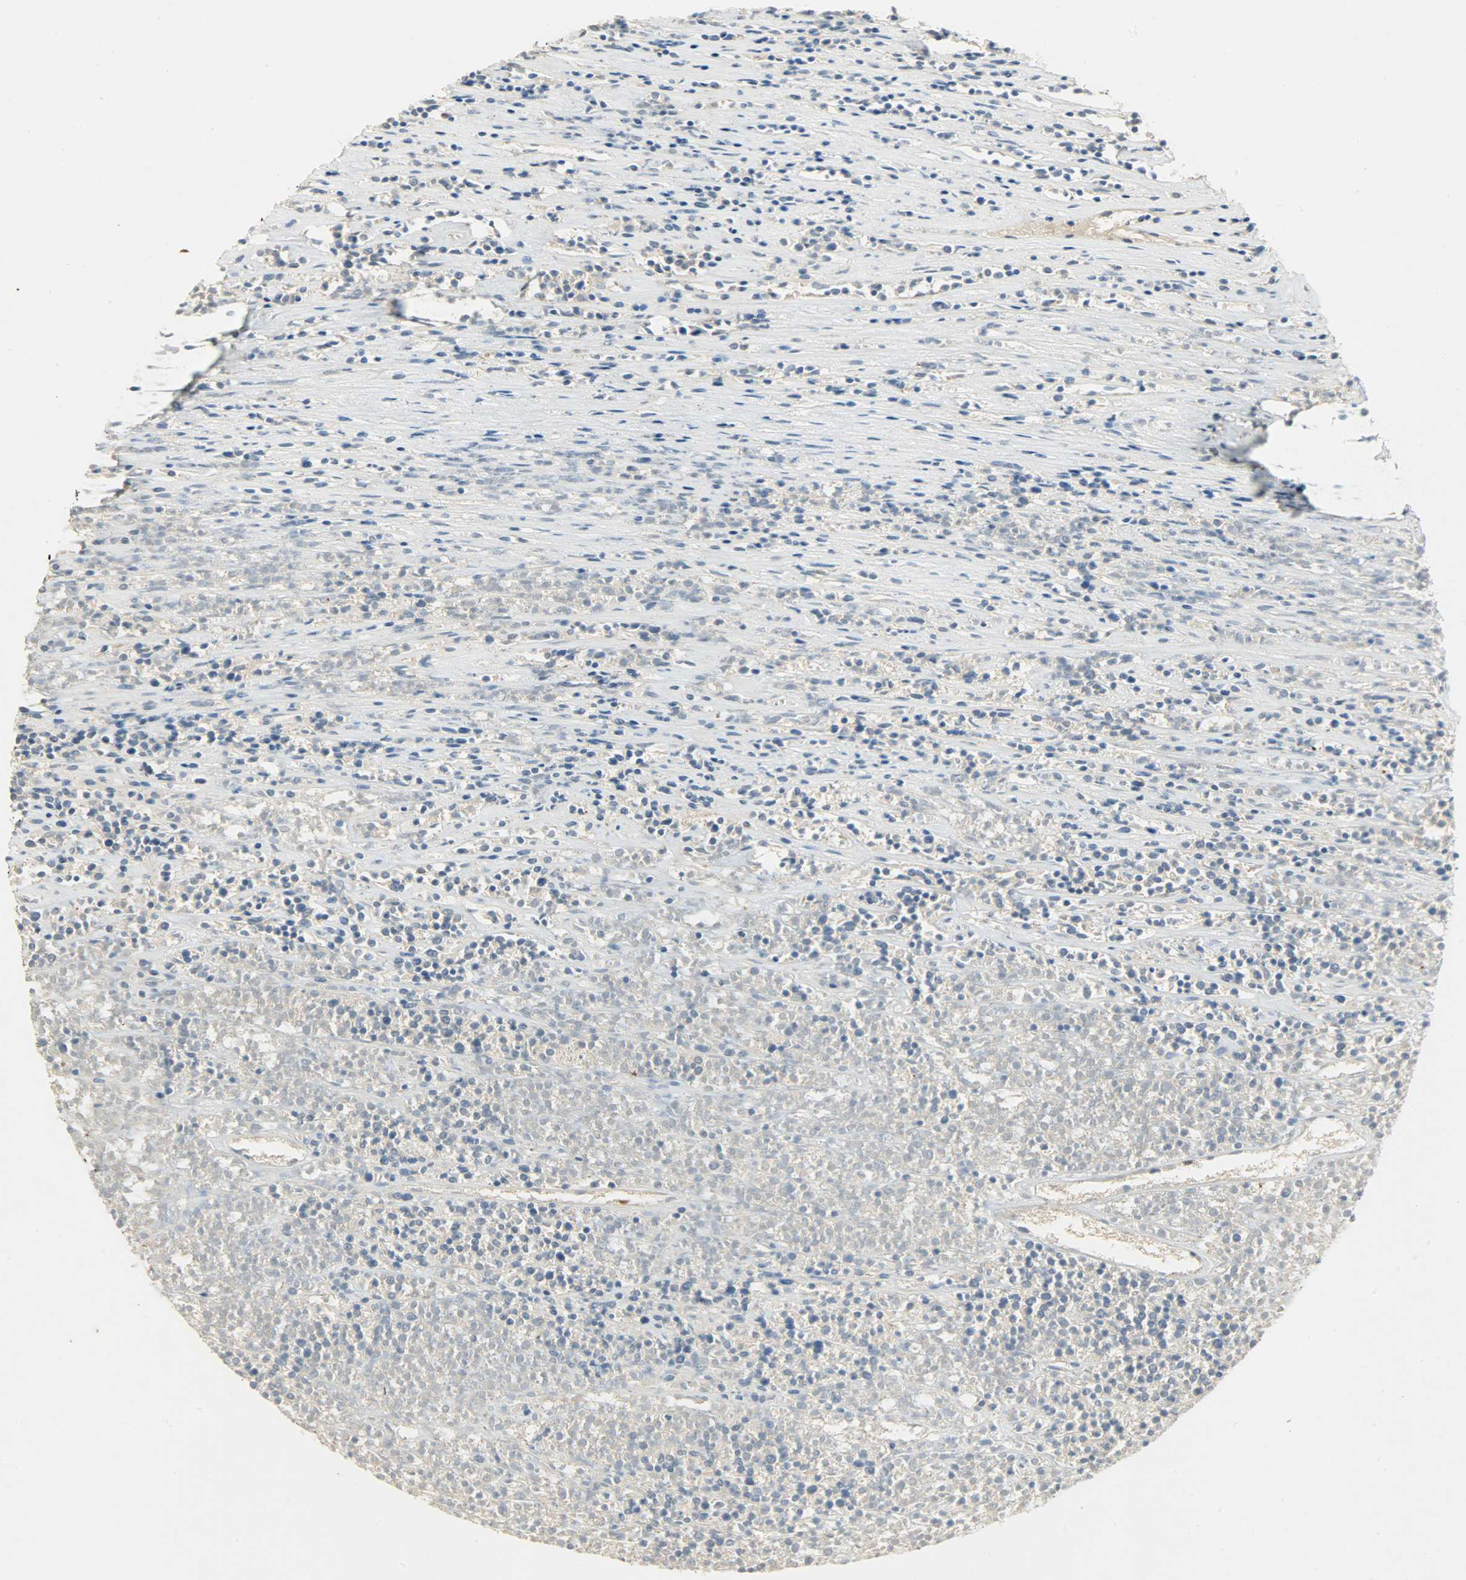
{"staining": {"intensity": "negative", "quantity": "none", "location": "none"}, "tissue": "lymphoma", "cell_type": "Tumor cells", "image_type": "cancer", "snomed": [{"axis": "morphology", "description": "Malignant lymphoma, non-Hodgkin's type, High grade"}, {"axis": "topography", "description": "Lymph node"}], "caption": "Protein analysis of malignant lymphoma, non-Hodgkin's type (high-grade) demonstrates no significant positivity in tumor cells.", "gene": "DSG2", "patient": {"sex": "female", "age": 73}}